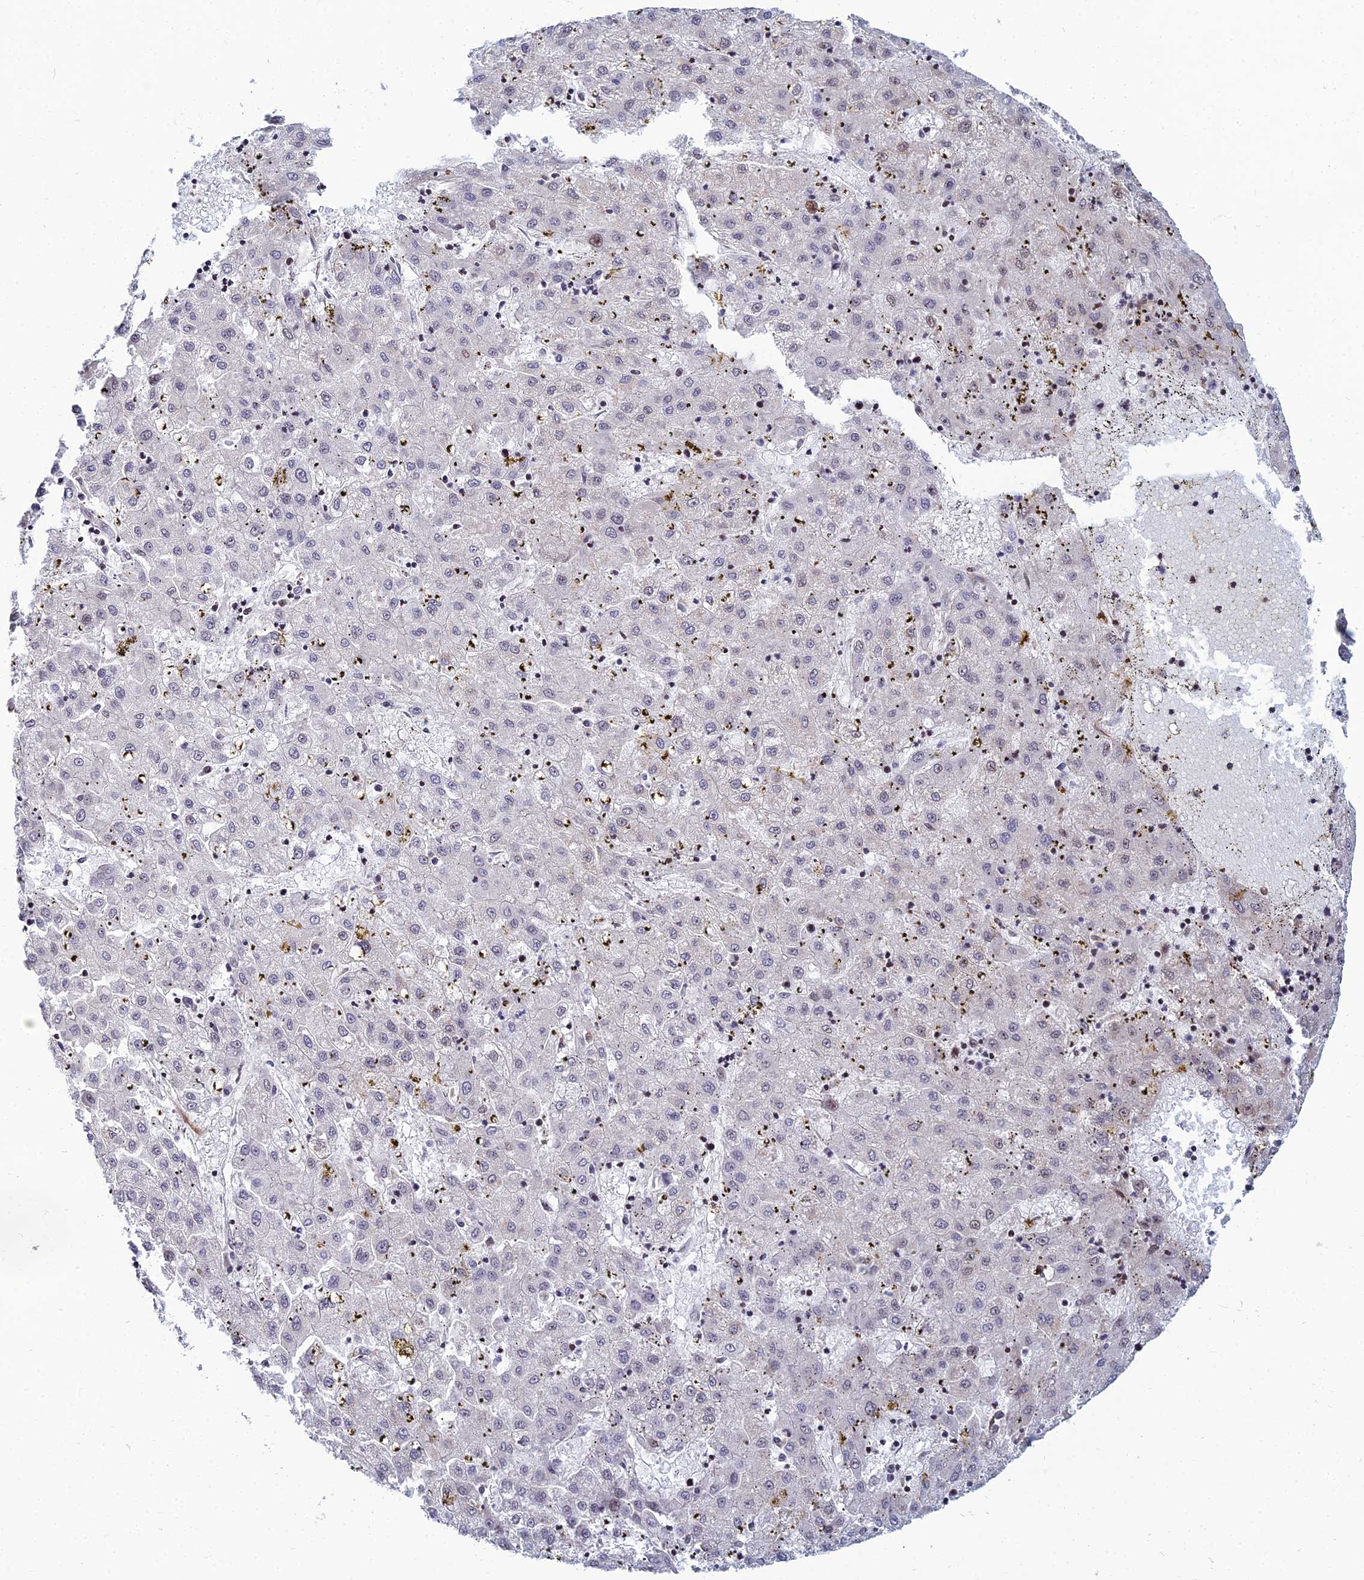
{"staining": {"intensity": "negative", "quantity": "none", "location": "none"}, "tissue": "liver cancer", "cell_type": "Tumor cells", "image_type": "cancer", "snomed": [{"axis": "morphology", "description": "Carcinoma, Hepatocellular, NOS"}, {"axis": "topography", "description": "Liver"}], "caption": "Tumor cells show no significant protein expression in liver cancer (hepatocellular carcinoma).", "gene": "ZNF668", "patient": {"sex": "male", "age": 72}}